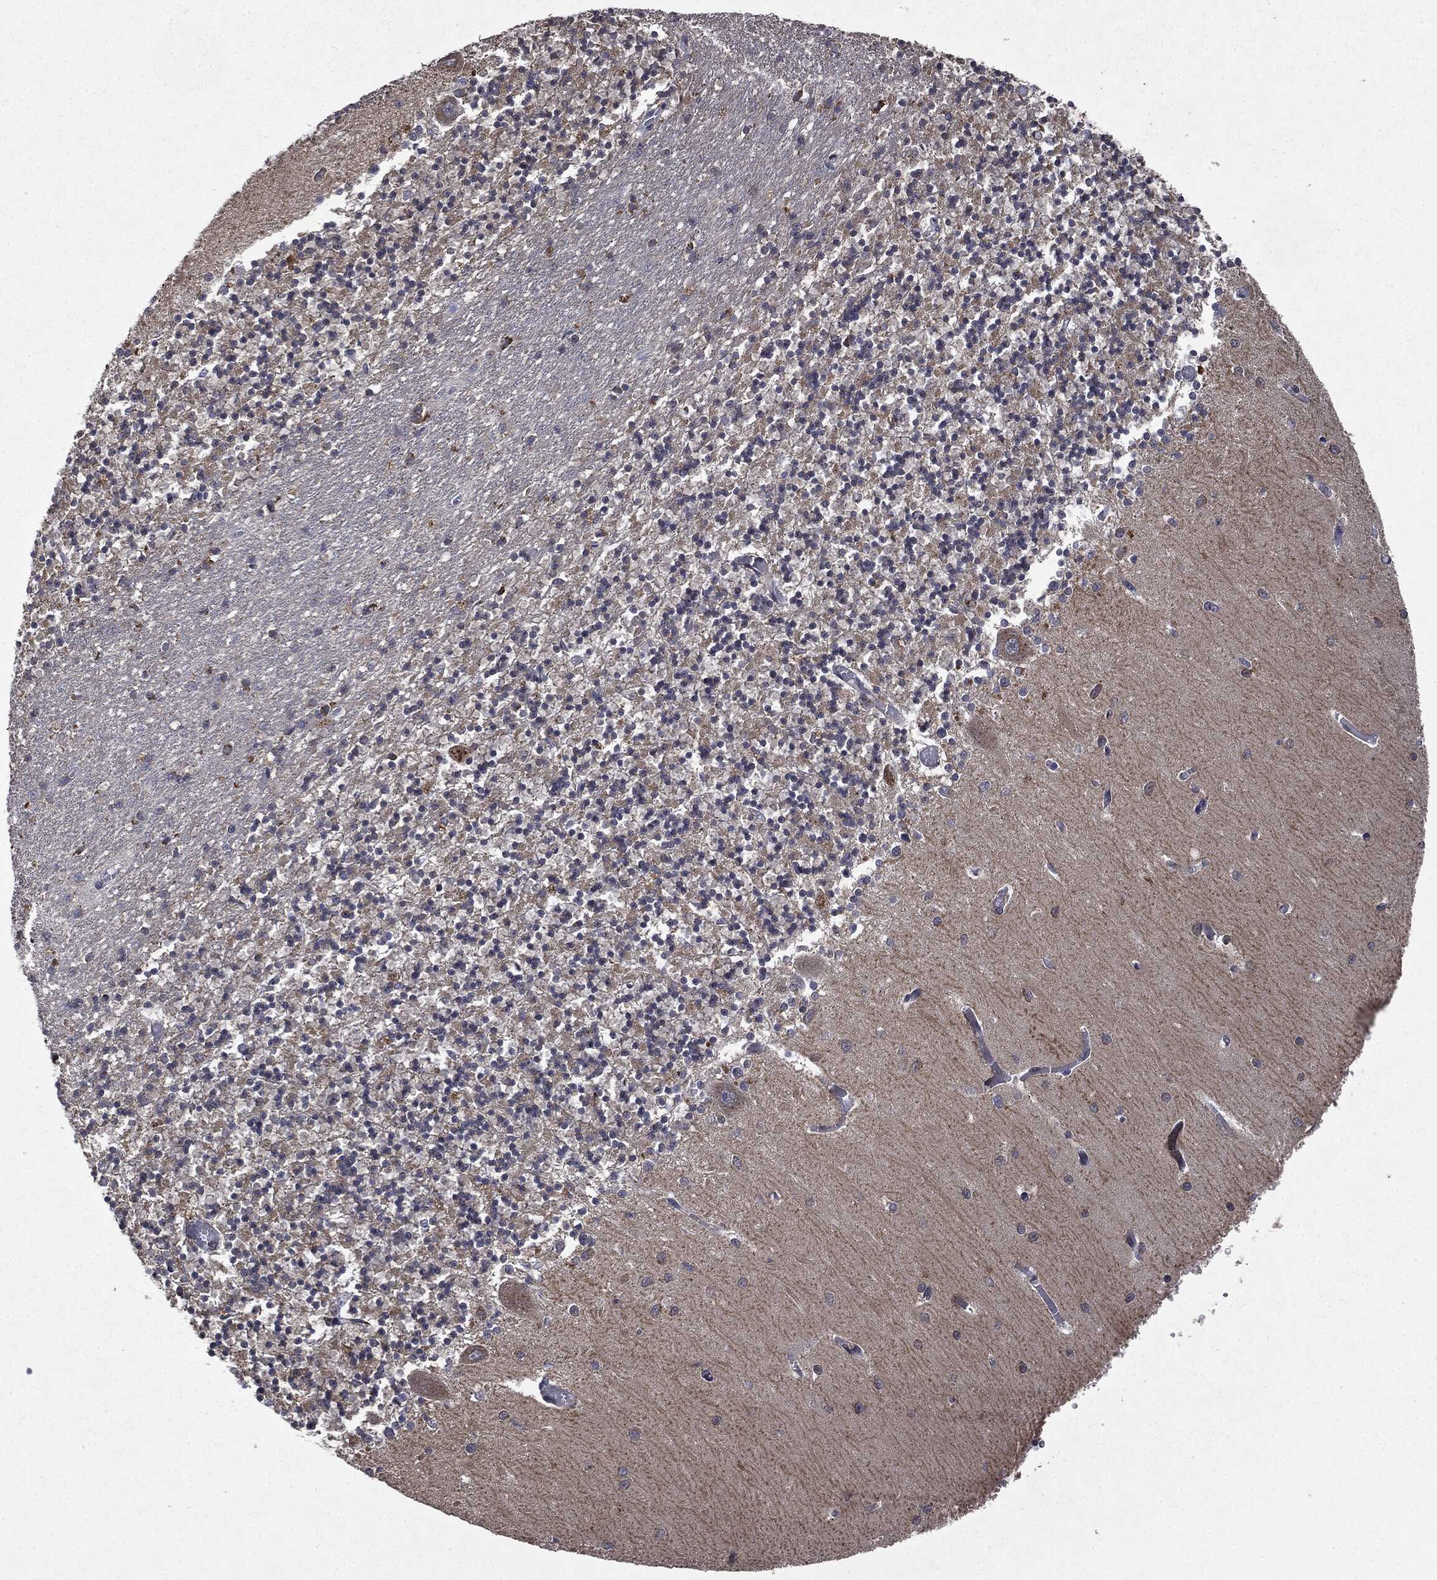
{"staining": {"intensity": "moderate", "quantity": "<25%", "location": "cytoplasmic/membranous"}, "tissue": "cerebellum", "cell_type": "Cells in granular layer", "image_type": "normal", "snomed": [{"axis": "morphology", "description": "Normal tissue, NOS"}, {"axis": "topography", "description": "Cerebellum"}], "caption": "IHC of normal human cerebellum displays low levels of moderate cytoplasmic/membranous expression in about <25% of cells in granular layer. (IHC, brightfield microscopy, high magnification).", "gene": "PLPPR2", "patient": {"sex": "female", "age": 64}}